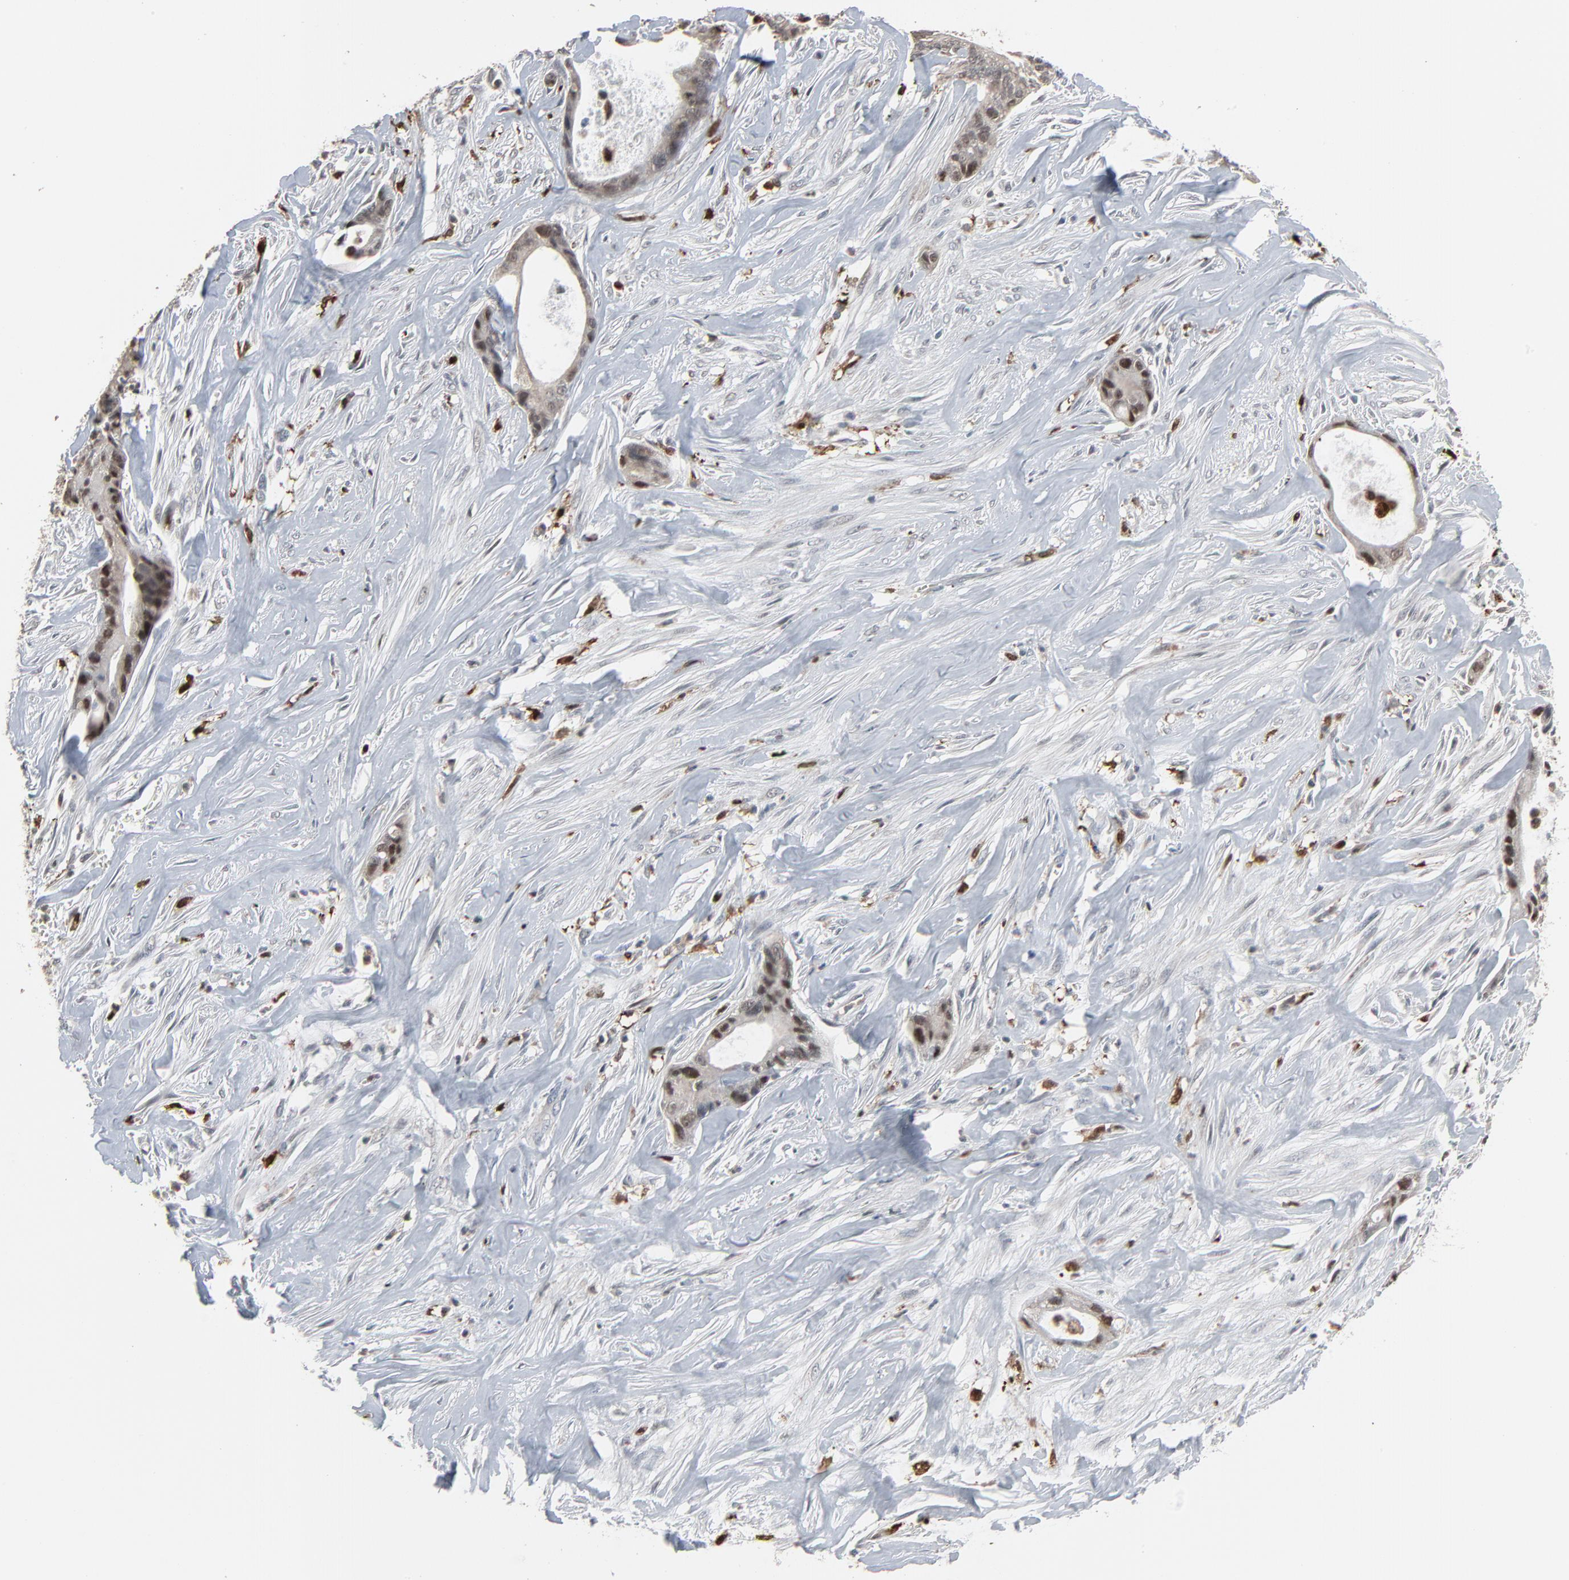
{"staining": {"intensity": "negative", "quantity": "none", "location": "none"}, "tissue": "liver cancer", "cell_type": "Tumor cells", "image_type": "cancer", "snomed": [{"axis": "morphology", "description": "Cholangiocarcinoma"}, {"axis": "topography", "description": "Liver"}], "caption": "This is an immunohistochemistry micrograph of liver cholangiocarcinoma. There is no positivity in tumor cells.", "gene": "DOCK8", "patient": {"sex": "female", "age": 55}}